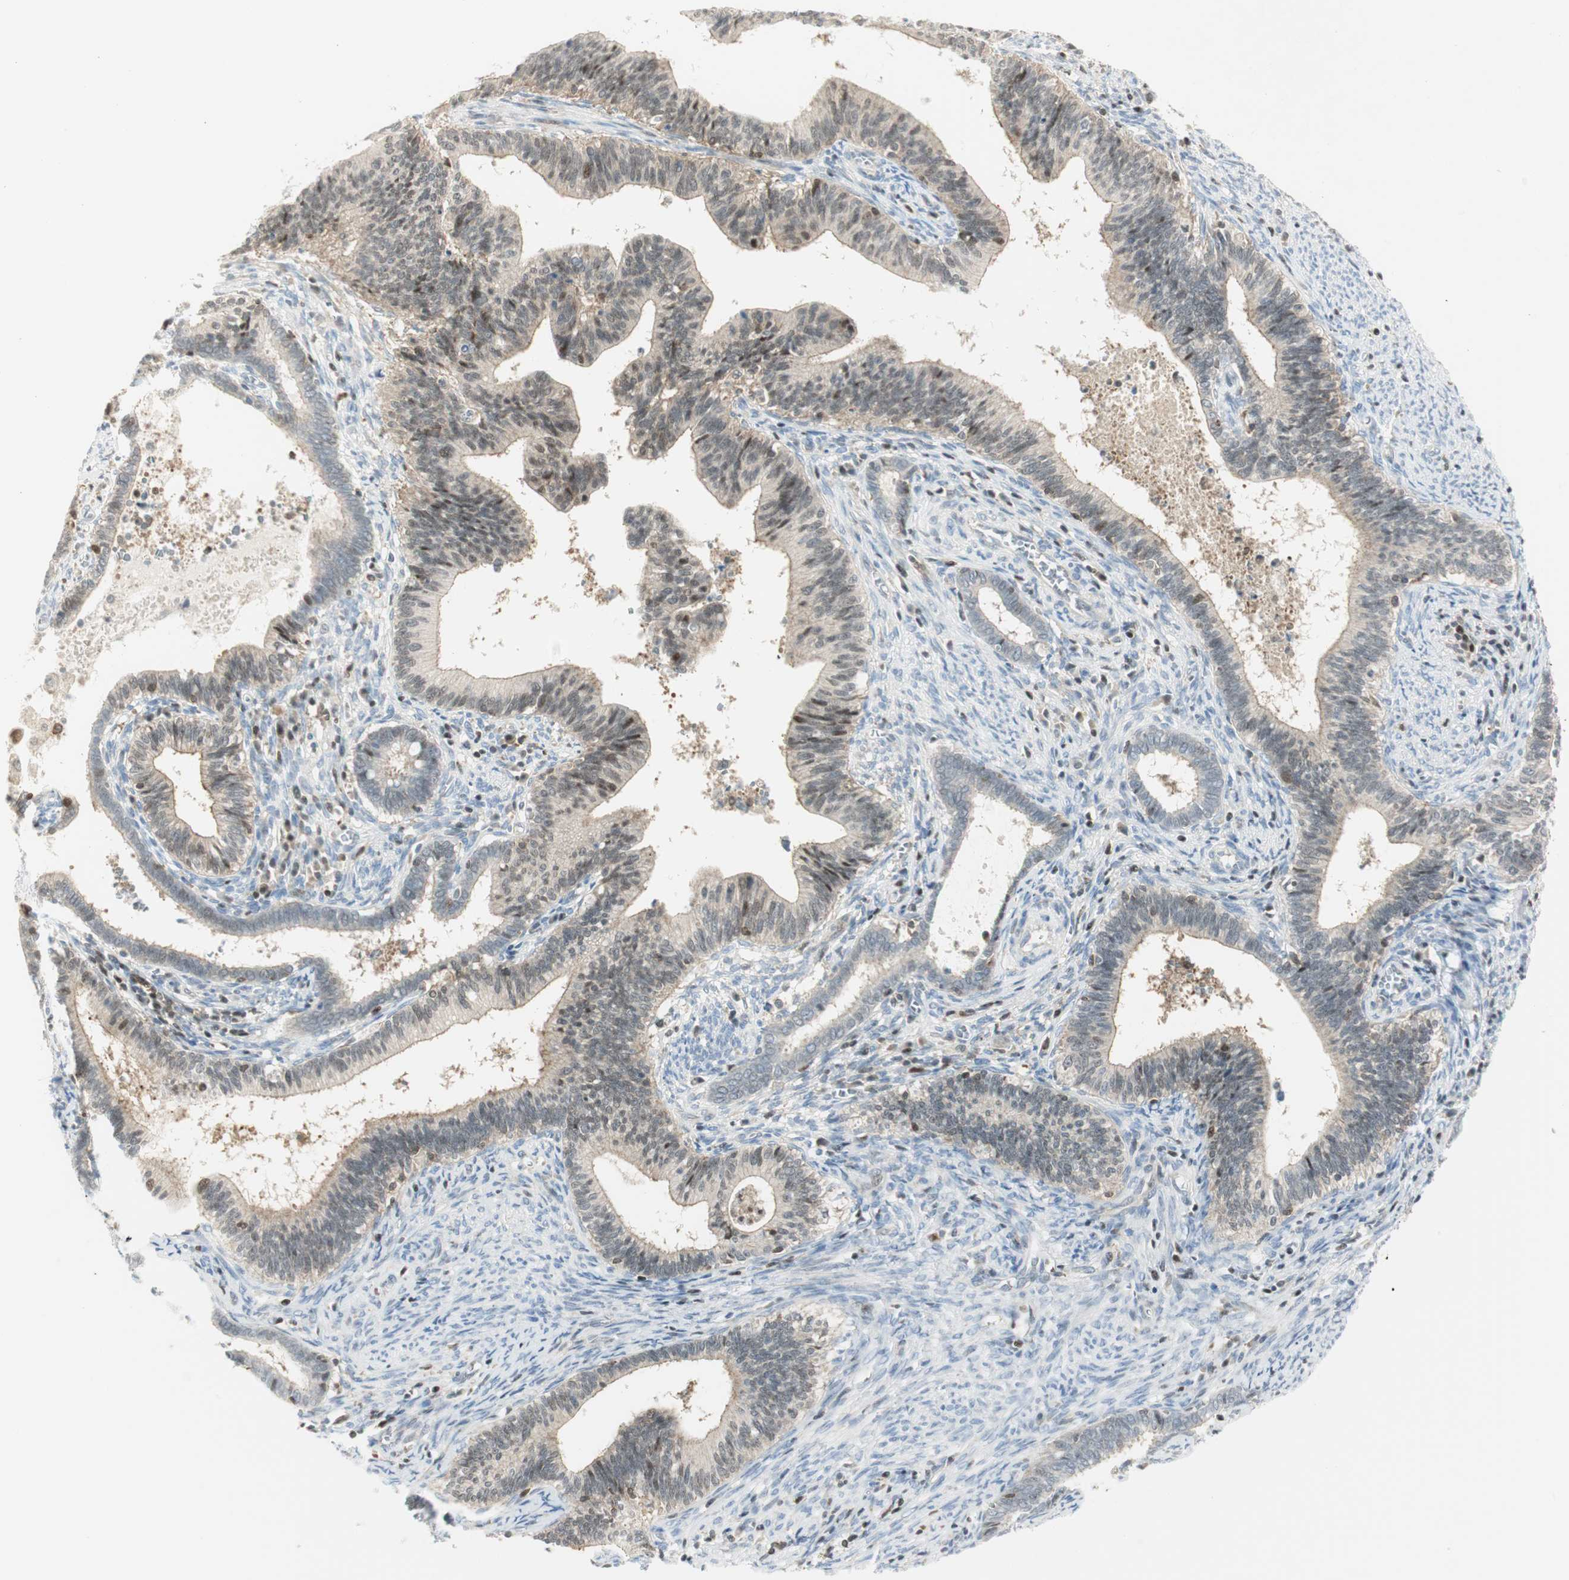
{"staining": {"intensity": "moderate", "quantity": "<25%", "location": "nuclear"}, "tissue": "cervical cancer", "cell_type": "Tumor cells", "image_type": "cancer", "snomed": [{"axis": "morphology", "description": "Adenocarcinoma, NOS"}, {"axis": "topography", "description": "Cervix"}], "caption": "Brown immunohistochemical staining in cervical cancer (adenocarcinoma) displays moderate nuclear positivity in approximately <25% of tumor cells.", "gene": "PPP1CA", "patient": {"sex": "female", "age": 44}}